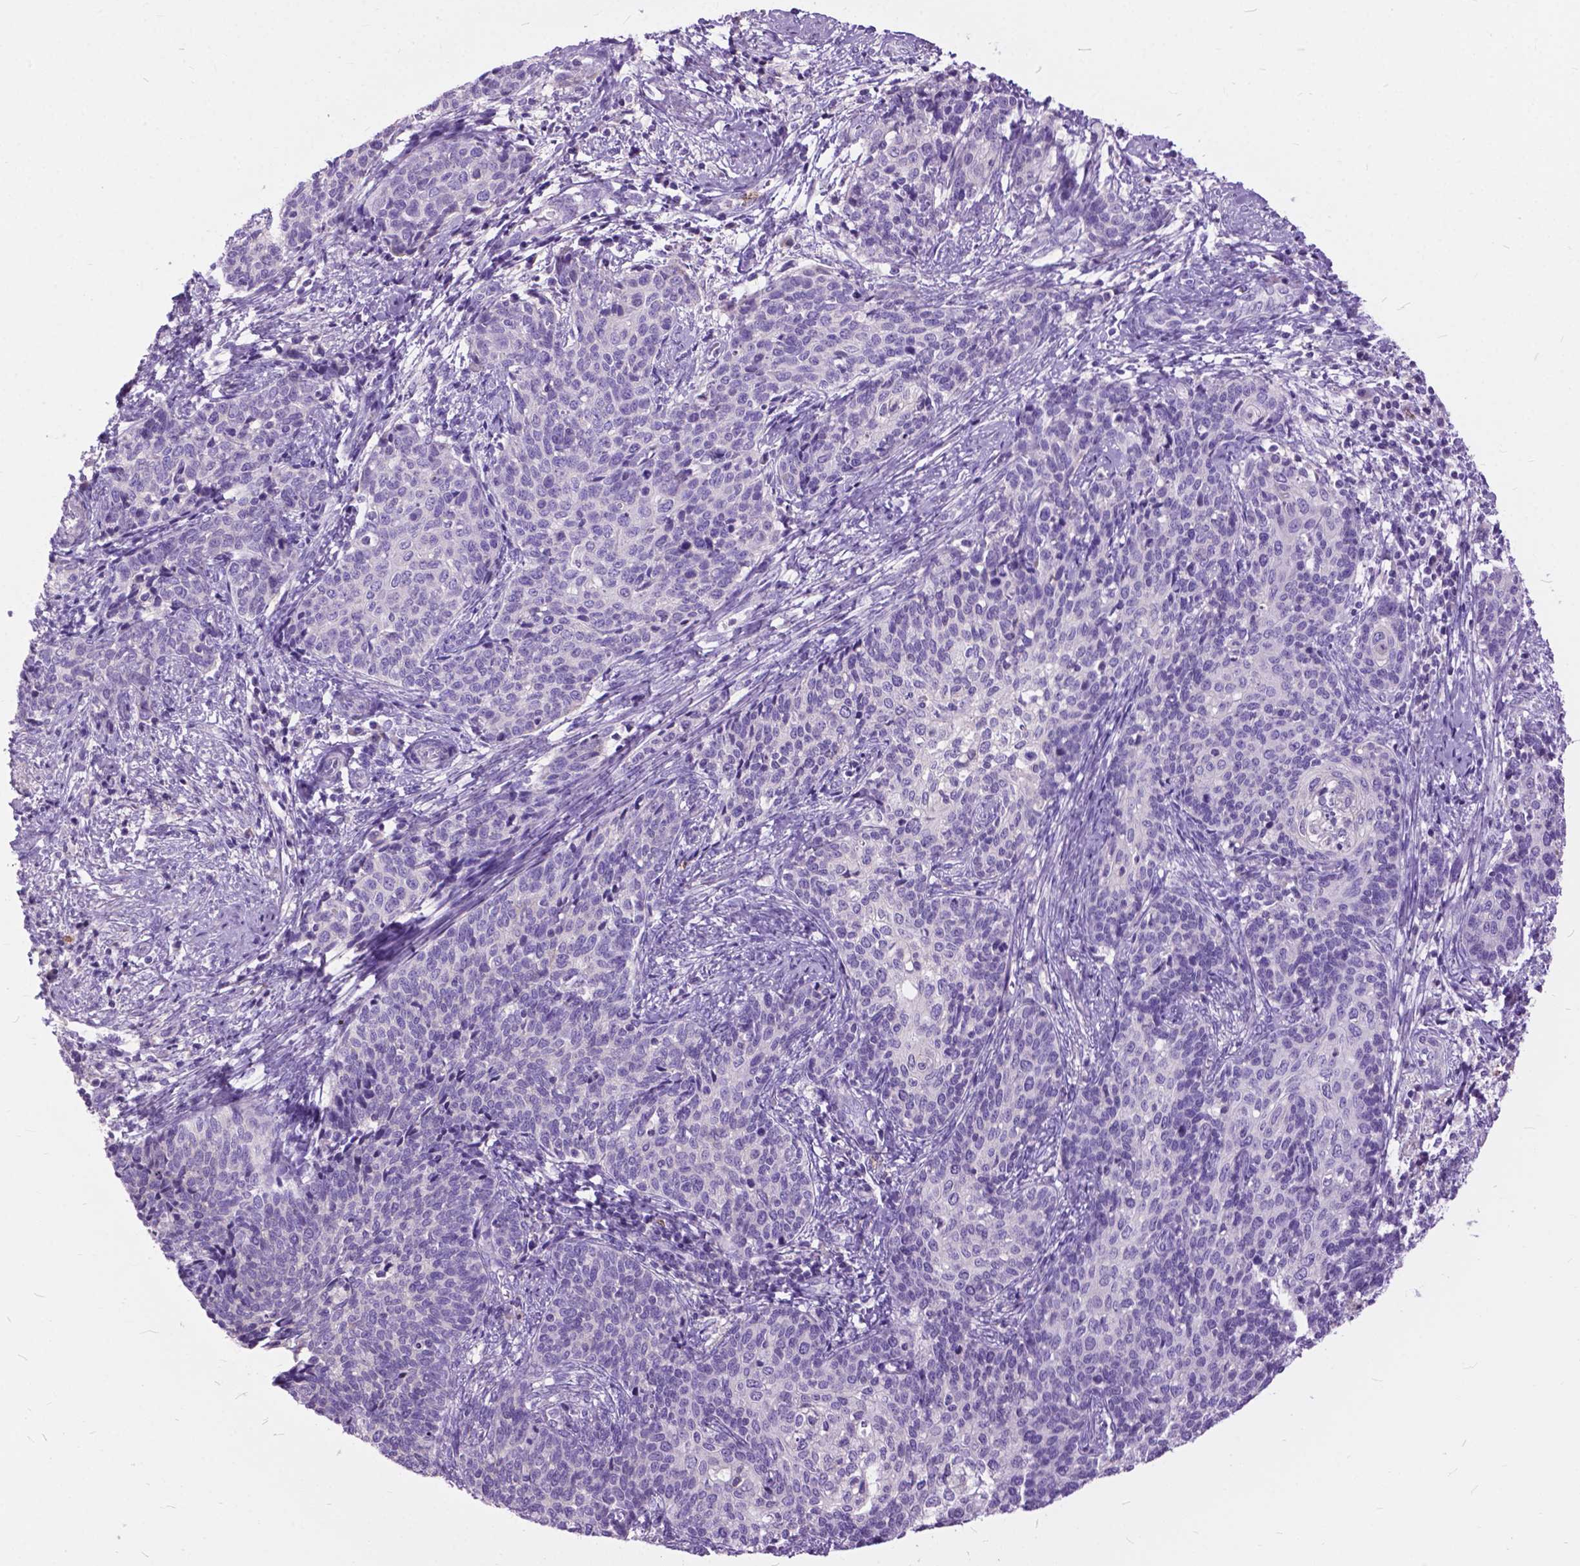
{"staining": {"intensity": "negative", "quantity": "none", "location": "none"}, "tissue": "cervical cancer", "cell_type": "Tumor cells", "image_type": "cancer", "snomed": [{"axis": "morphology", "description": "Squamous cell carcinoma, NOS"}, {"axis": "topography", "description": "Cervix"}], "caption": "This is an immunohistochemistry (IHC) photomicrograph of human cervical cancer (squamous cell carcinoma). There is no staining in tumor cells.", "gene": "PRR35", "patient": {"sex": "female", "age": 39}}